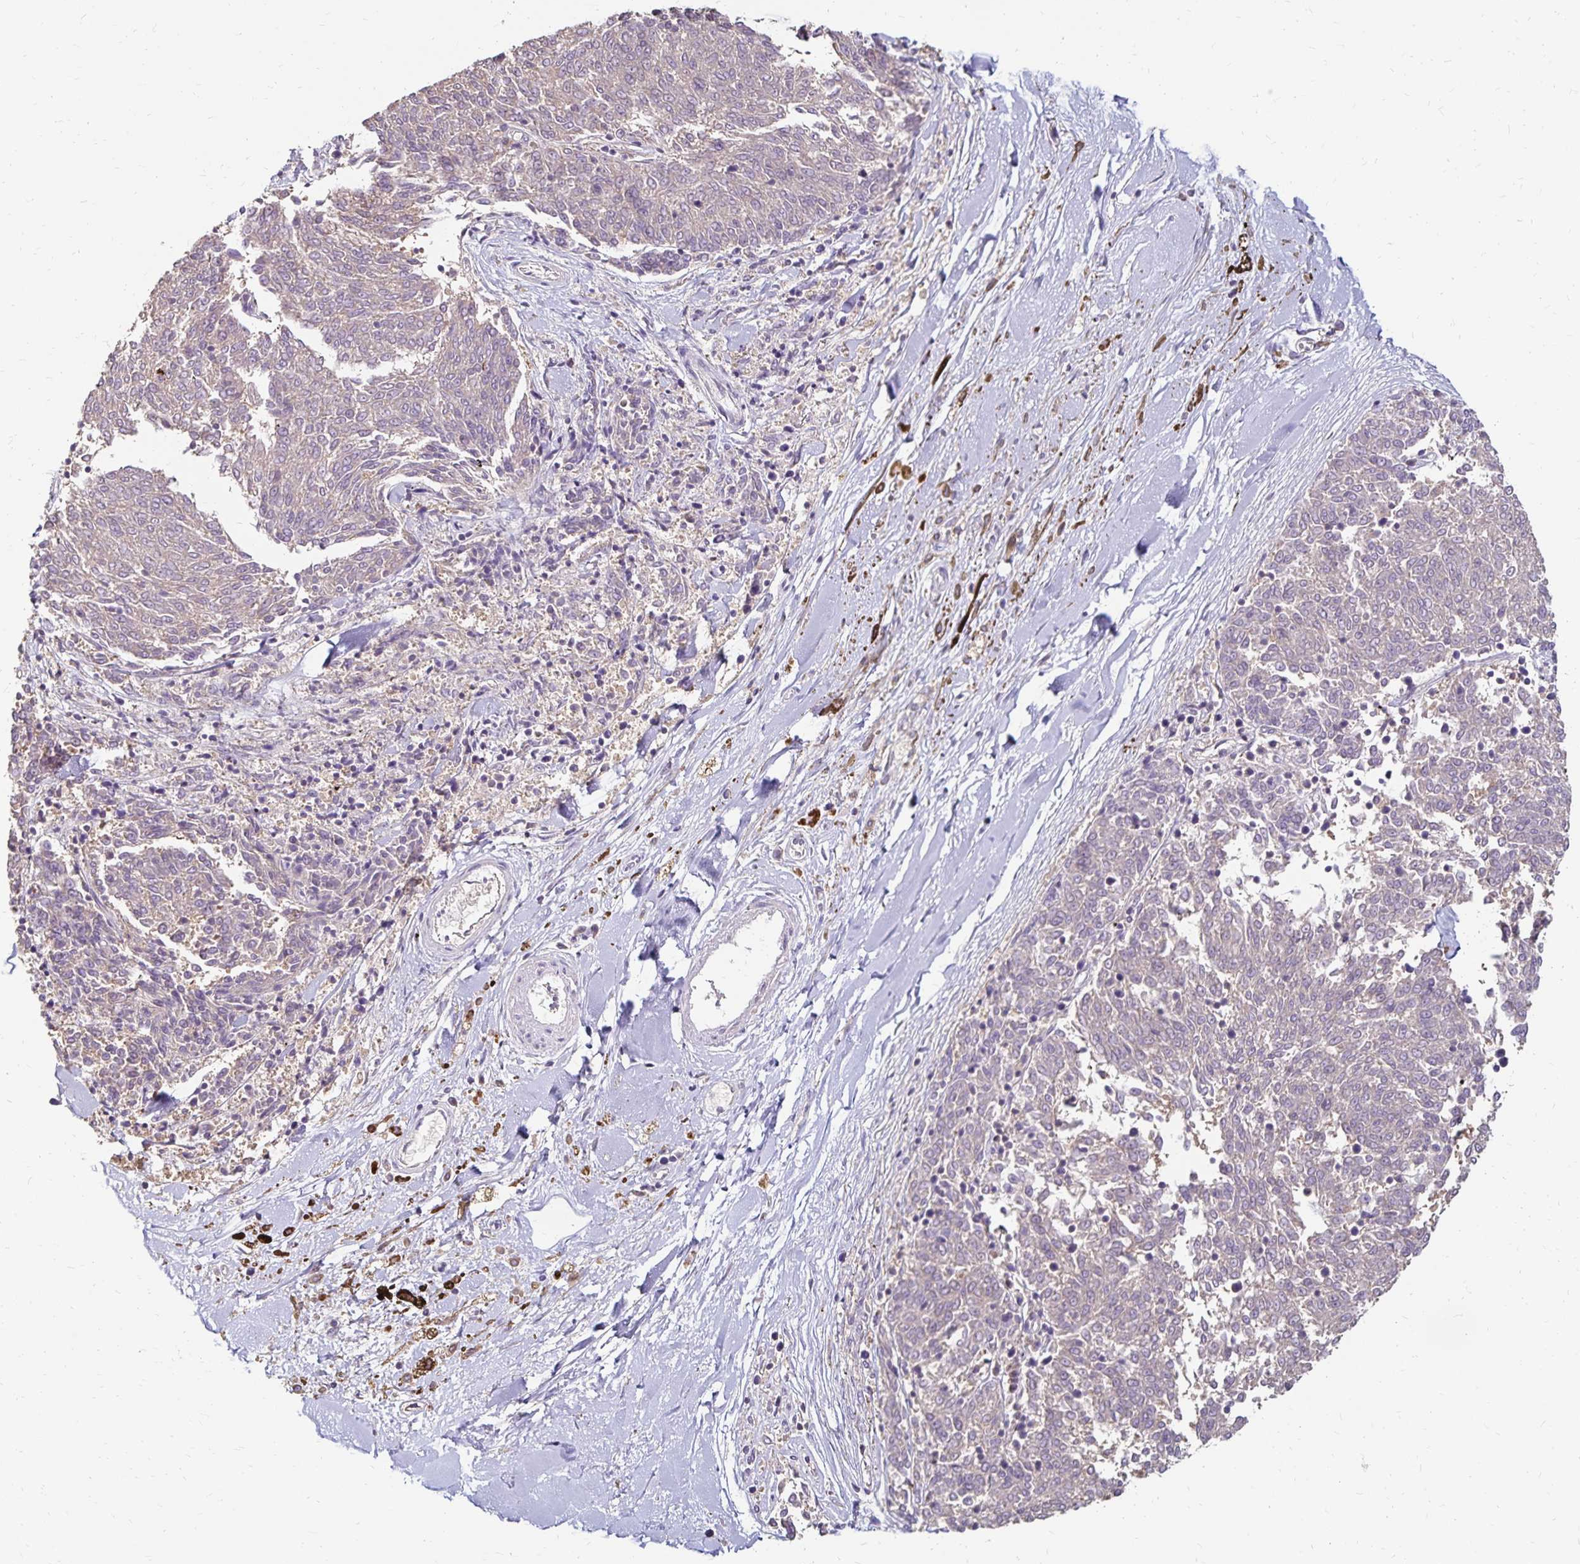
{"staining": {"intensity": "negative", "quantity": "none", "location": "none"}, "tissue": "melanoma", "cell_type": "Tumor cells", "image_type": "cancer", "snomed": [{"axis": "morphology", "description": "Malignant melanoma, NOS"}, {"axis": "topography", "description": "Skin"}], "caption": "Immunohistochemical staining of malignant melanoma displays no significant positivity in tumor cells.", "gene": "EMC10", "patient": {"sex": "female", "age": 72}}